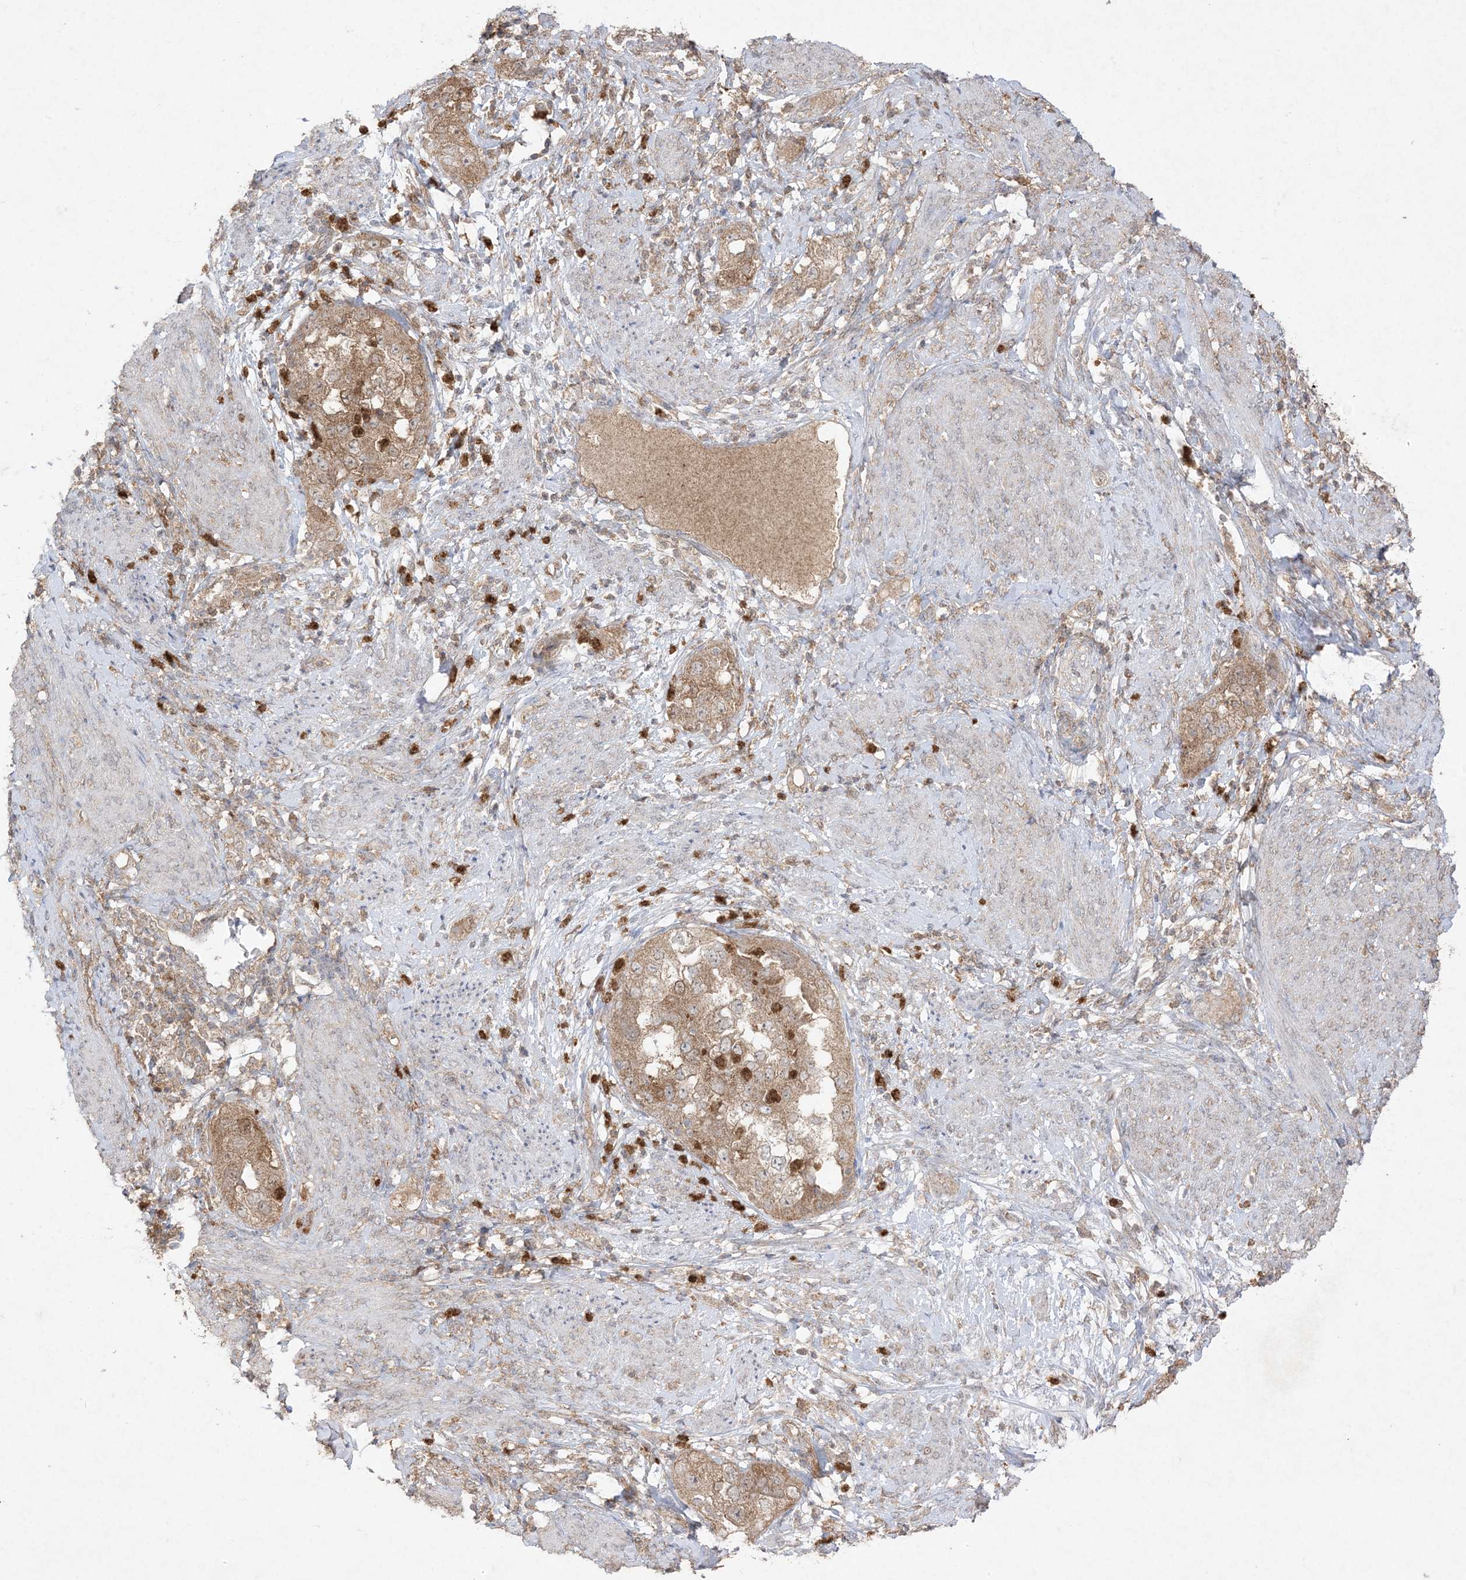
{"staining": {"intensity": "moderate", "quantity": ">75%", "location": "cytoplasmic/membranous"}, "tissue": "endometrial cancer", "cell_type": "Tumor cells", "image_type": "cancer", "snomed": [{"axis": "morphology", "description": "Adenocarcinoma, NOS"}, {"axis": "topography", "description": "Endometrium"}], "caption": "An immunohistochemistry (IHC) micrograph of tumor tissue is shown. Protein staining in brown shows moderate cytoplasmic/membranous positivity in endometrial cancer within tumor cells.", "gene": "UBE2C", "patient": {"sex": "female", "age": 85}}